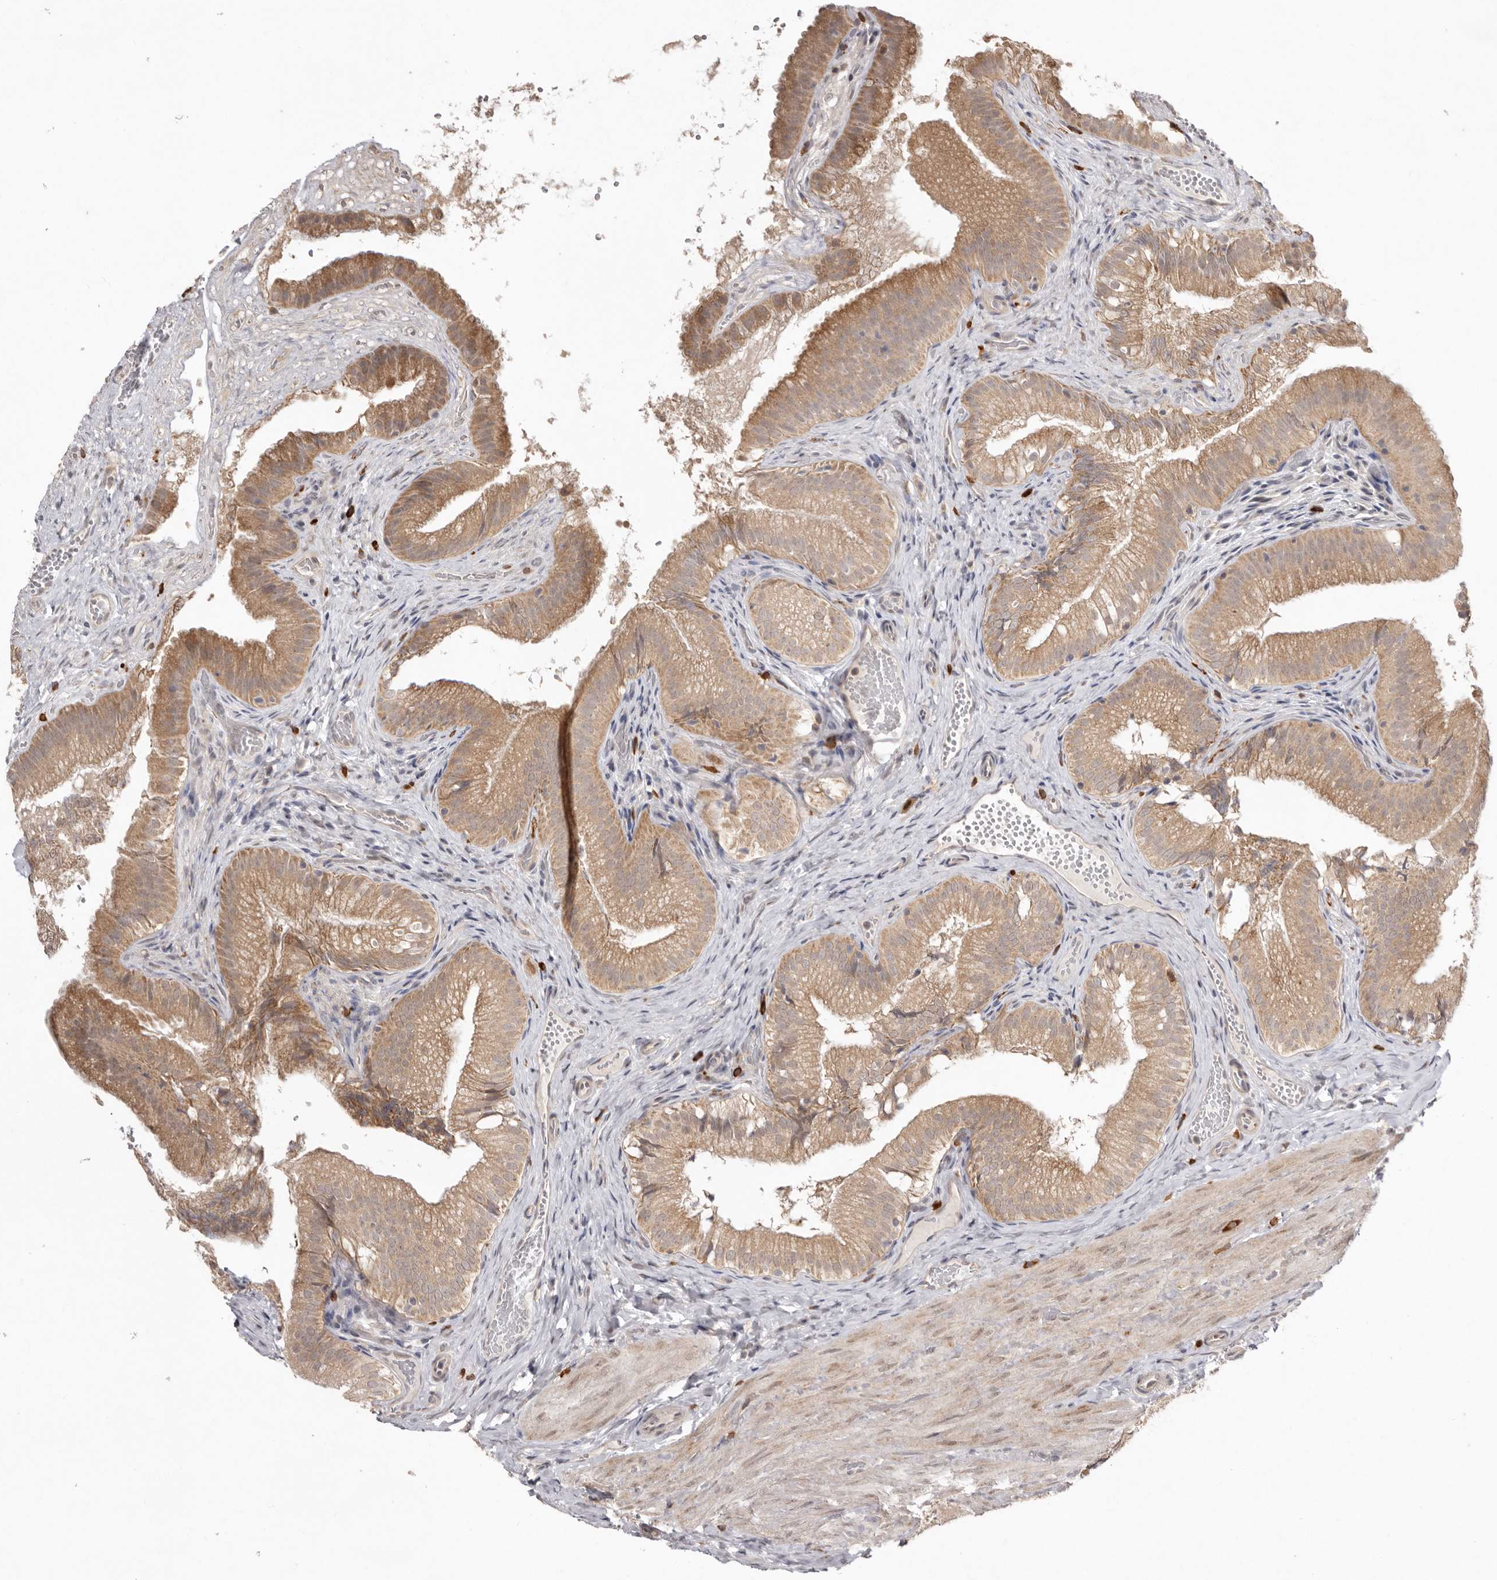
{"staining": {"intensity": "moderate", "quantity": ">75%", "location": "cytoplasmic/membranous"}, "tissue": "gallbladder", "cell_type": "Glandular cells", "image_type": "normal", "snomed": [{"axis": "morphology", "description": "Normal tissue, NOS"}, {"axis": "topography", "description": "Gallbladder"}], "caption": "Brown immunohistochemical staining in normal gallbladder exhibits moderate cytoplasmic/membranous staining in approximately >75% of glandular cells. Nuclei are stained in blue.", "gene": "NSUN4", "patient": {"sex": "female", "age": 30}}